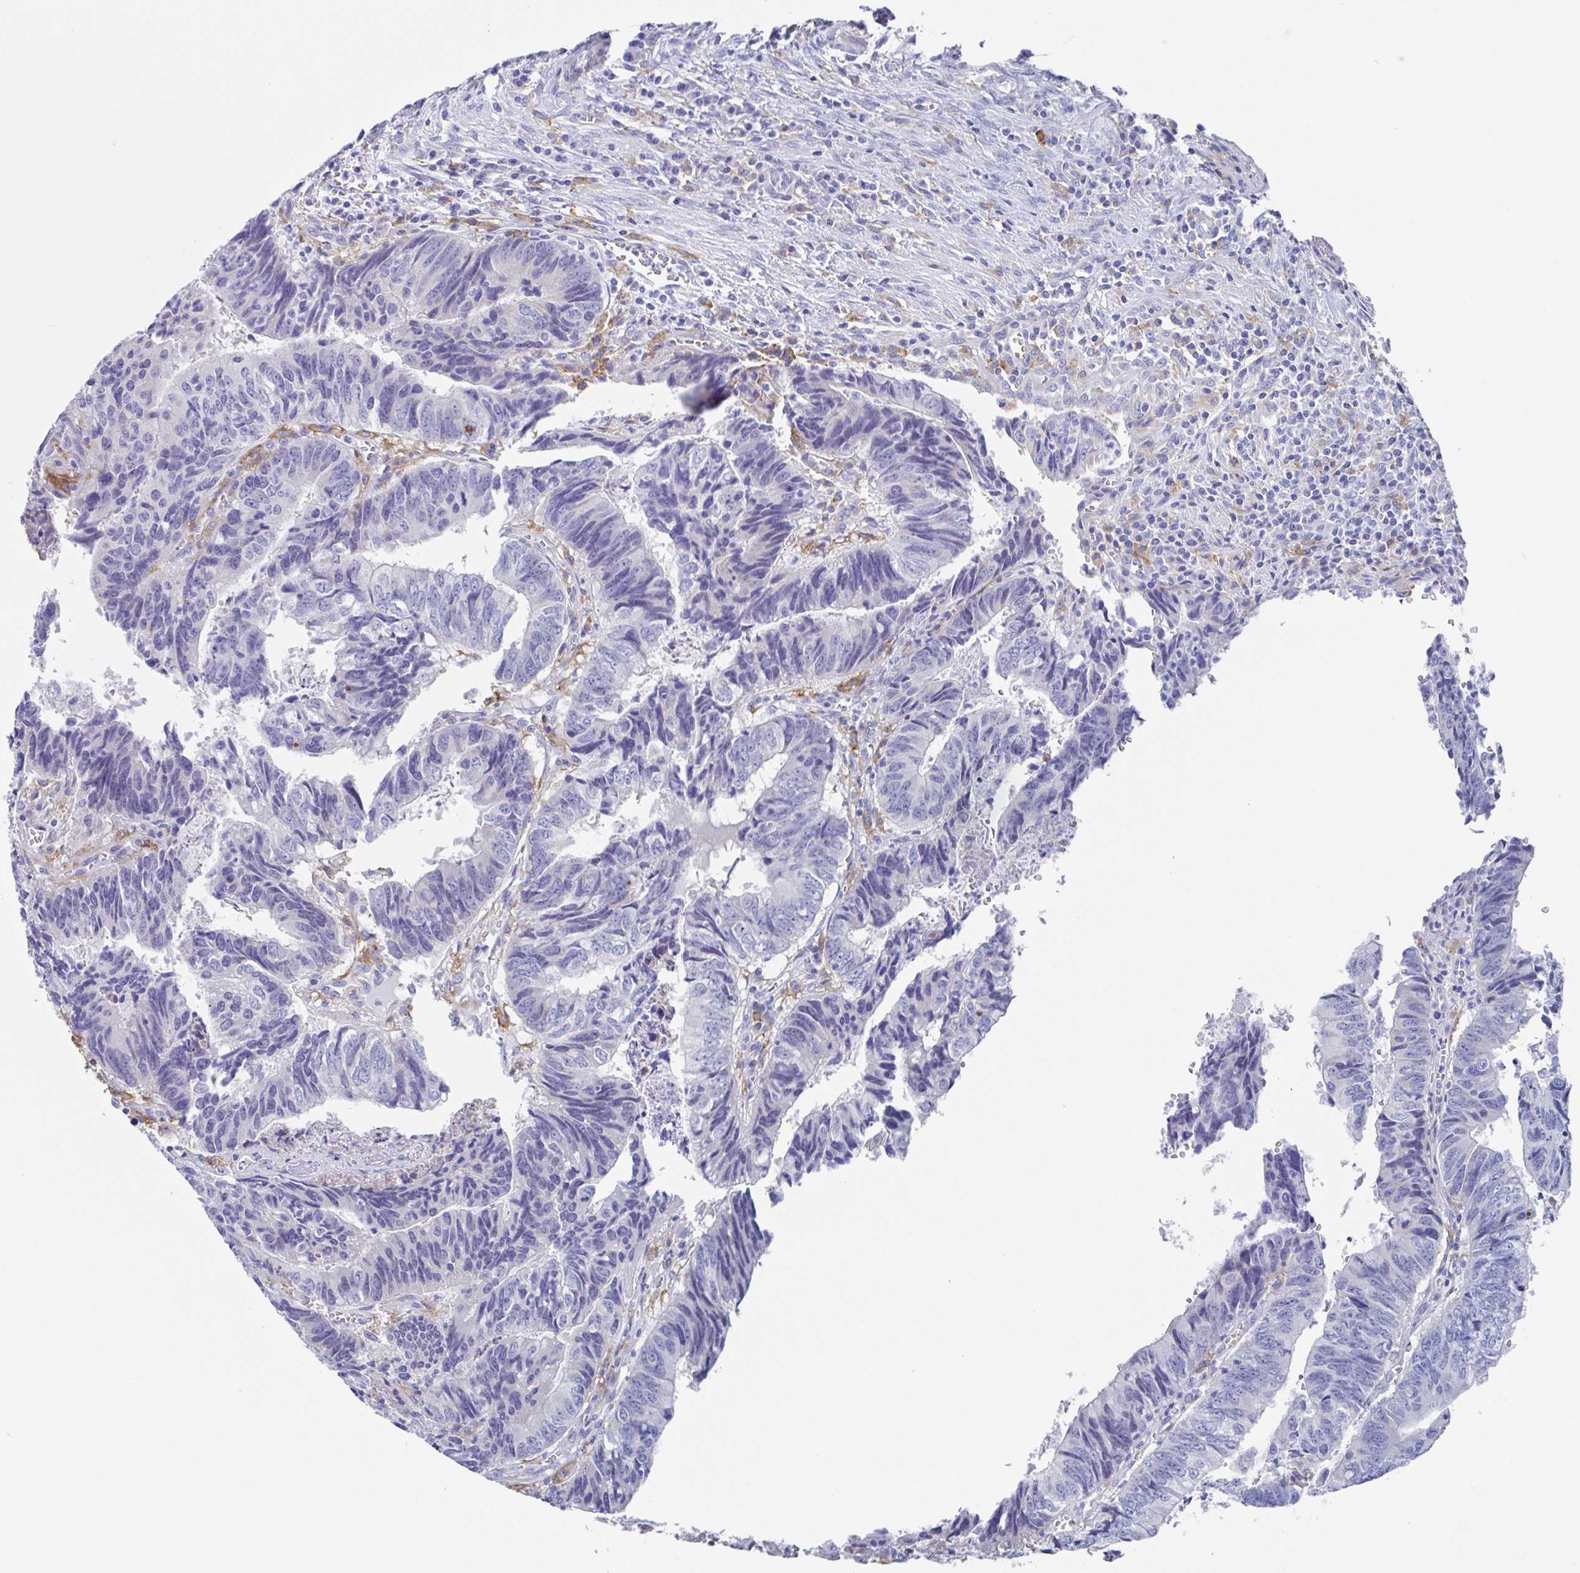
{"staining": {"intensity": "negative", "quantity": "none", "location": "none"}, "tissue": "colorectal cancer", "cell_type": "Tumor cells", "image_type": "cancer", "snomed": [{"axis": "morphology", "description": "Adenocarcinoma, NOS"}, {"axis": "topography", "description": "Colon"}], "caption": "Immunohistochemistry of colorectal cancer (adenocarcinoma) shows no positivity in tumor cells.", "gene": "FCGR3A", "patient": {"sex": "male", "age": 86}}